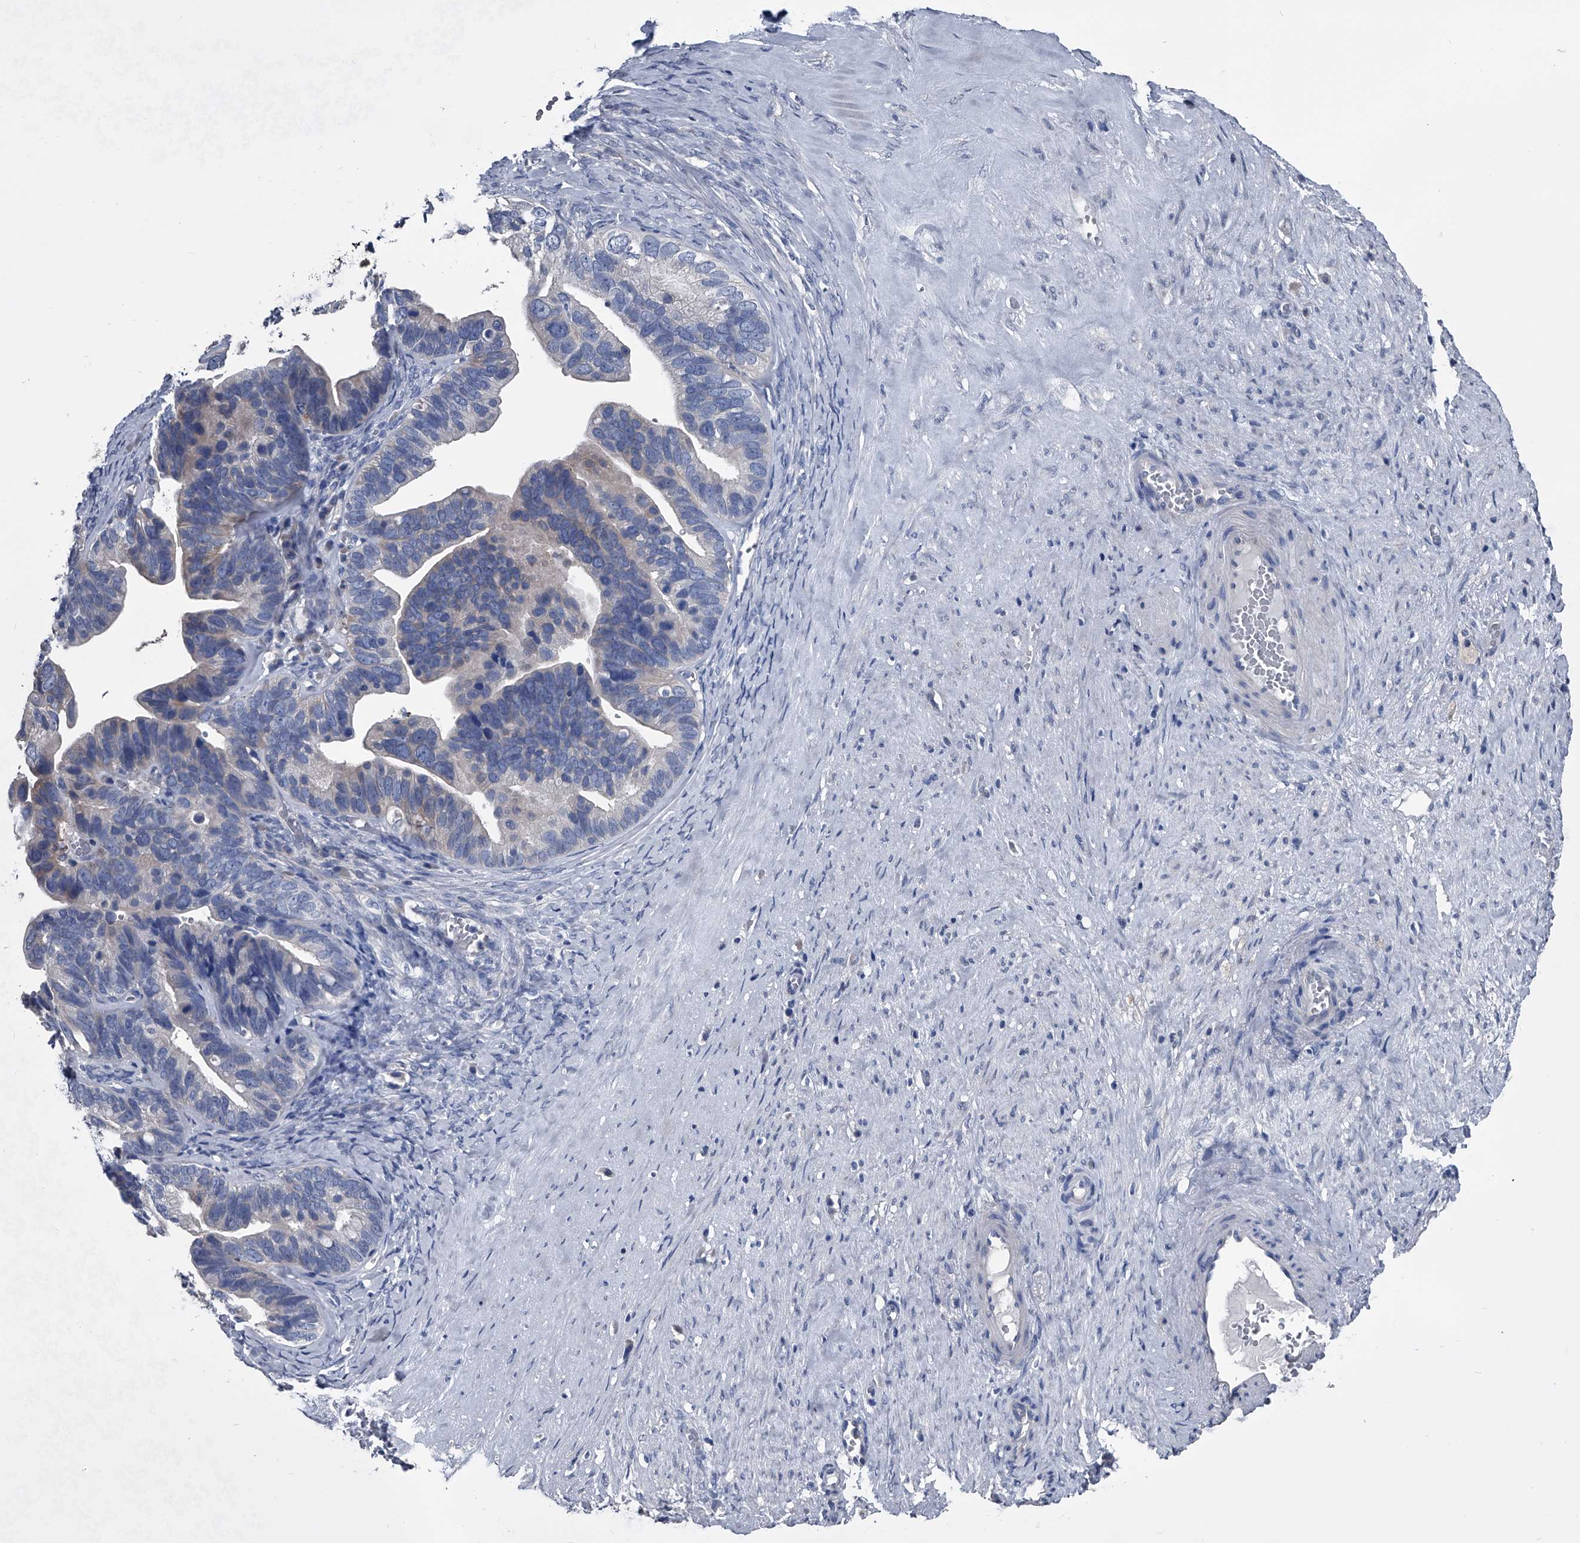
{"staining": {"intensity": "weak", "quantity": "<25%", "location": "cytoplasmic/membranous"}, "tissue": "ovarian cancer", "cell_type": "Tumor cells", "image_type": "cancer", "snomed": [{"axis": "morphology", "description": "Cystadenocarcinoma, serous, NOS"}, {"axis": "topography", "description": "Ovary"}], "caption": "Tumor cells are negative for brown protein staining in serous cystadenocarcinoma (ovarian).", "gene": "KIF13A", "patient": {"sex": "female", "age": 56}}